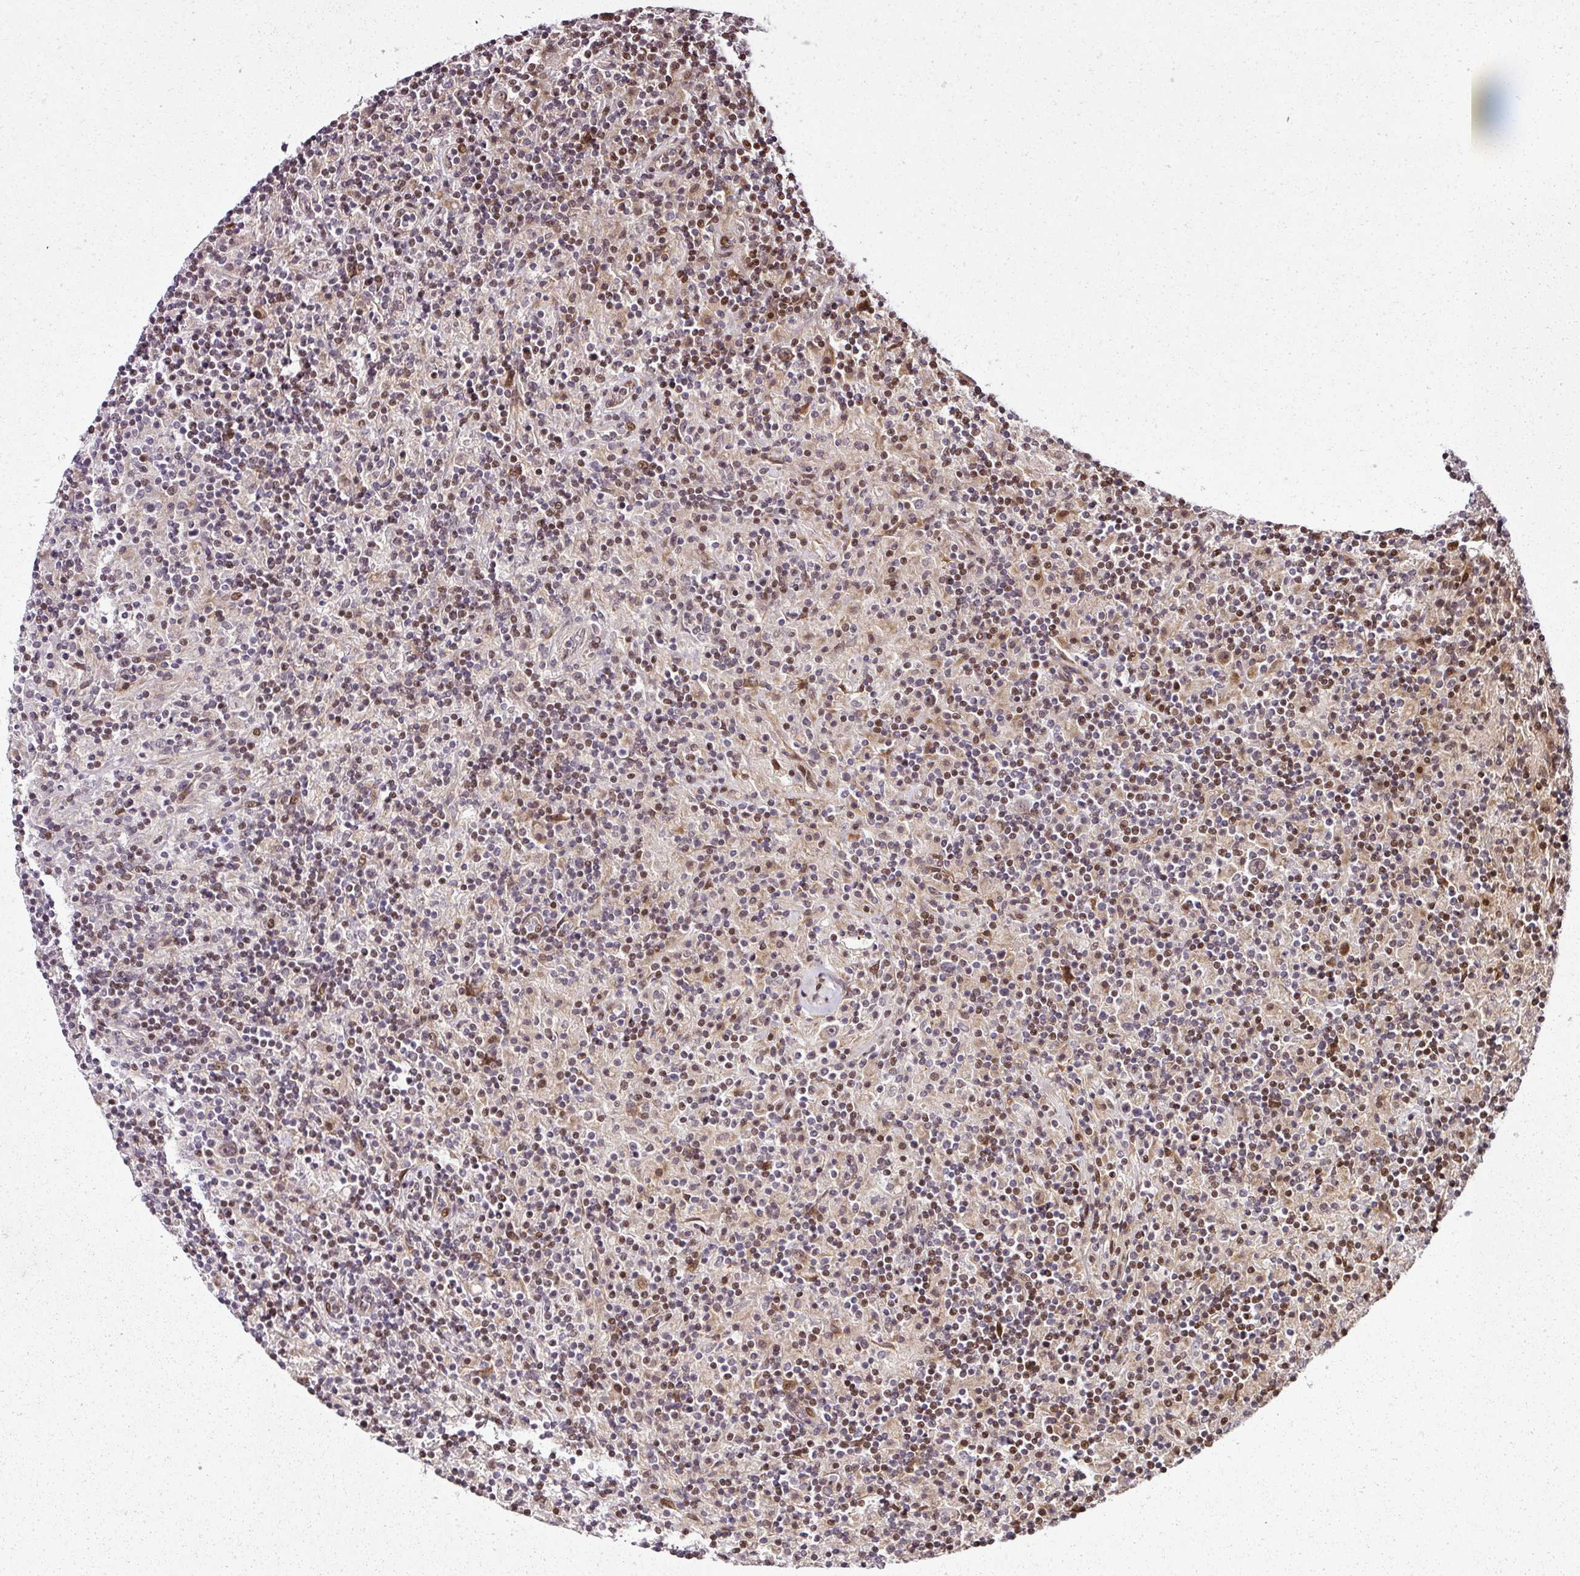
{"staining": {"intensity": "weak", "quantity": ">75%", "location": "nuclear"}, "tissue": "lymphoma", "cell_type": "Tumor cells", "image_type": "cancer", "snomed": [{"axis": "morphology", "description": "Hodgkin's disease, NOS"}, {"axis": "topography", "description": "Lymph node"}], "caption": "Brown immunohistochemical staining in Hodgkin's disease displays weak nuclear positivity in about >75% of tumor cells.", "gene": "COPRS", "patient": {"sex": "male", "age": 70}}